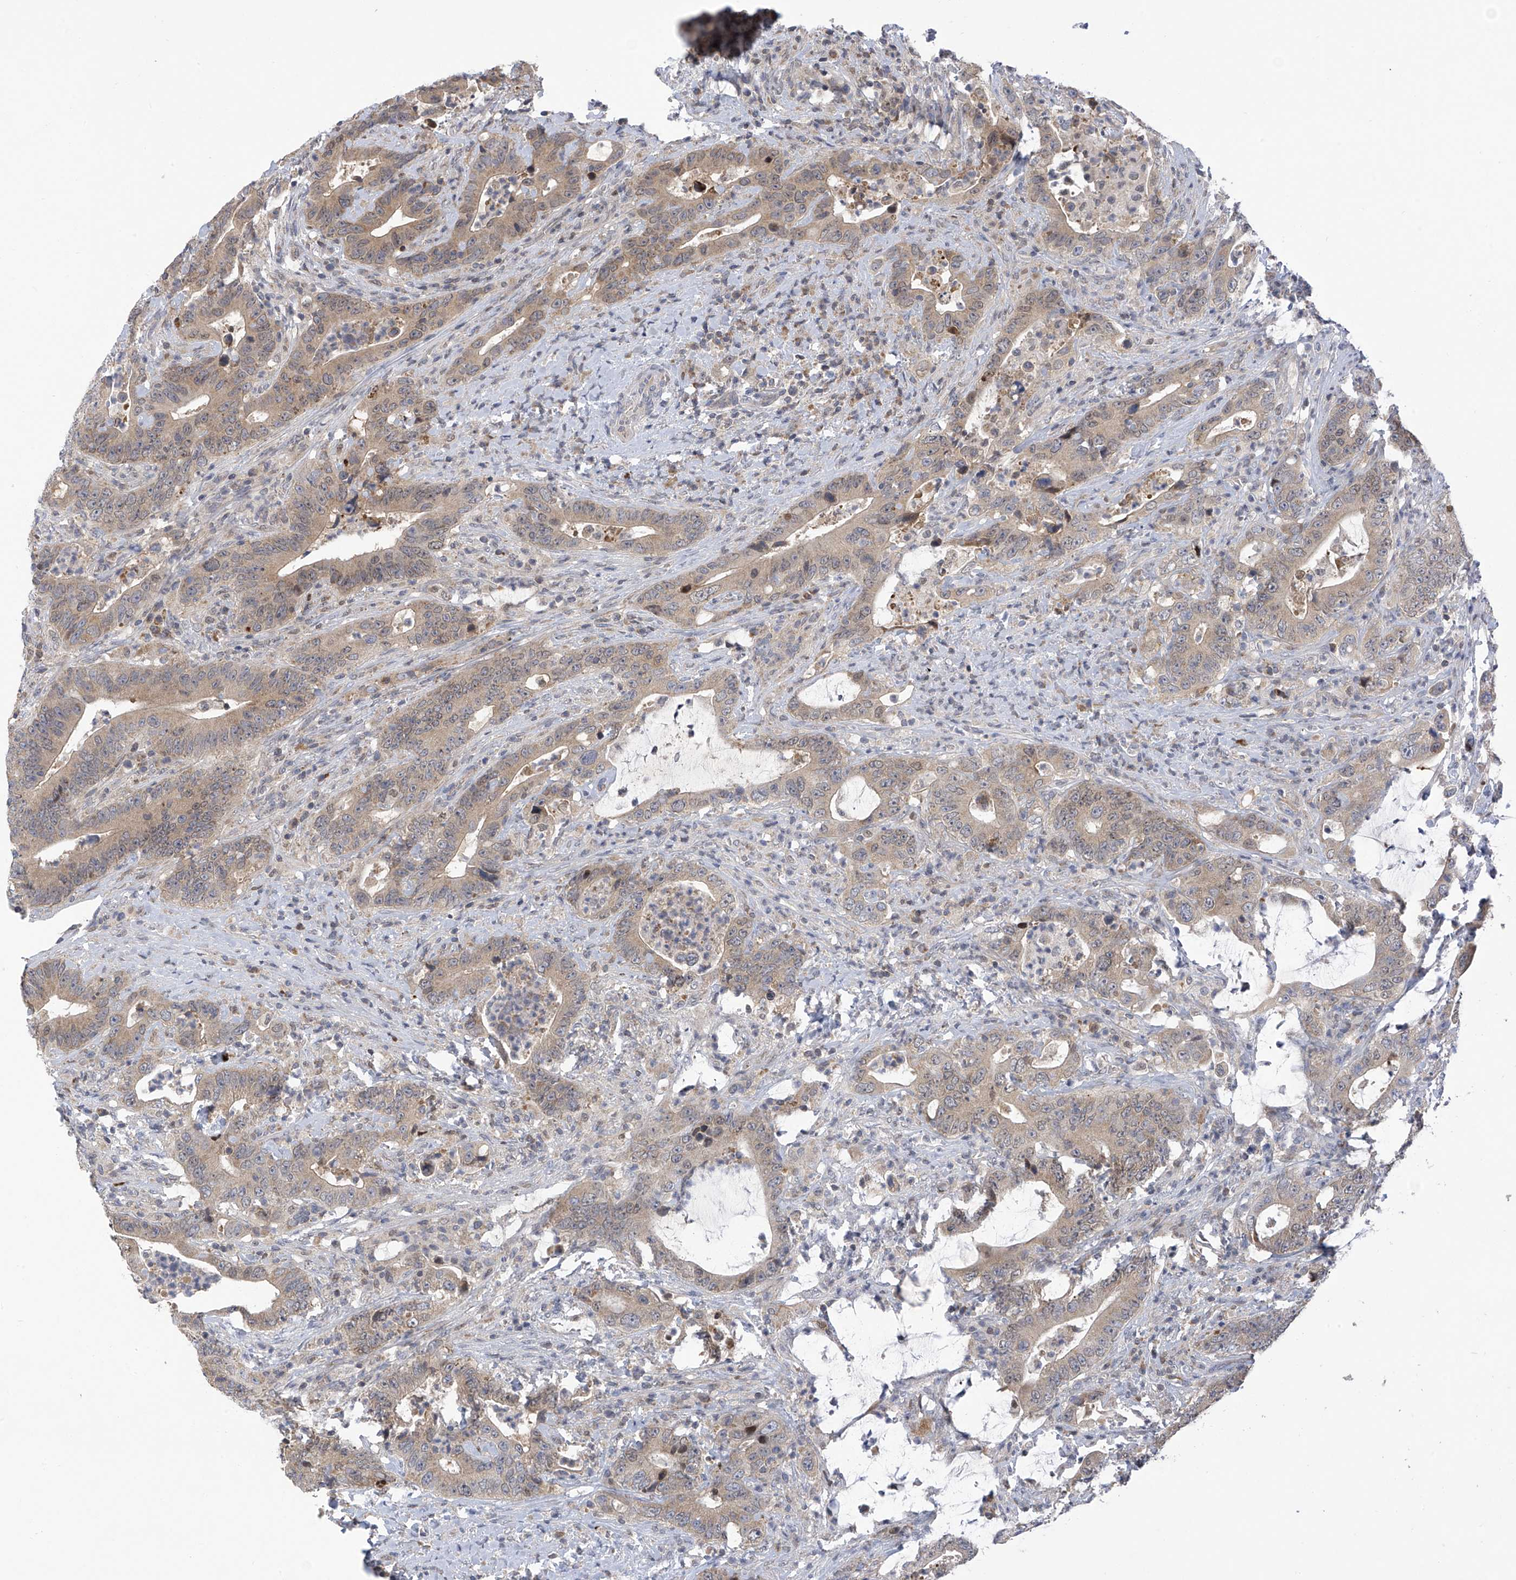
{"staining": {"intensity": "weak", "quantity": ">75%", "location": "cytoplasmic/membranous"}, "tissue": "colorectal cancer", "cell_type": "Tumor cells", "image_type": "cancer", "snomed": [{"axis": "morphology", "description": "Adenocarcinoma, NOS"}, {"axis": "topography", "description": "Colon"}], "caption": "Weak cytoplasmic/membranous expression for a protein is identified in about >75% of tumor cells of colorectal cancer using IHC.", "gene": "SLCO4A1", "patient": {"sex": "female", "age": 75}}